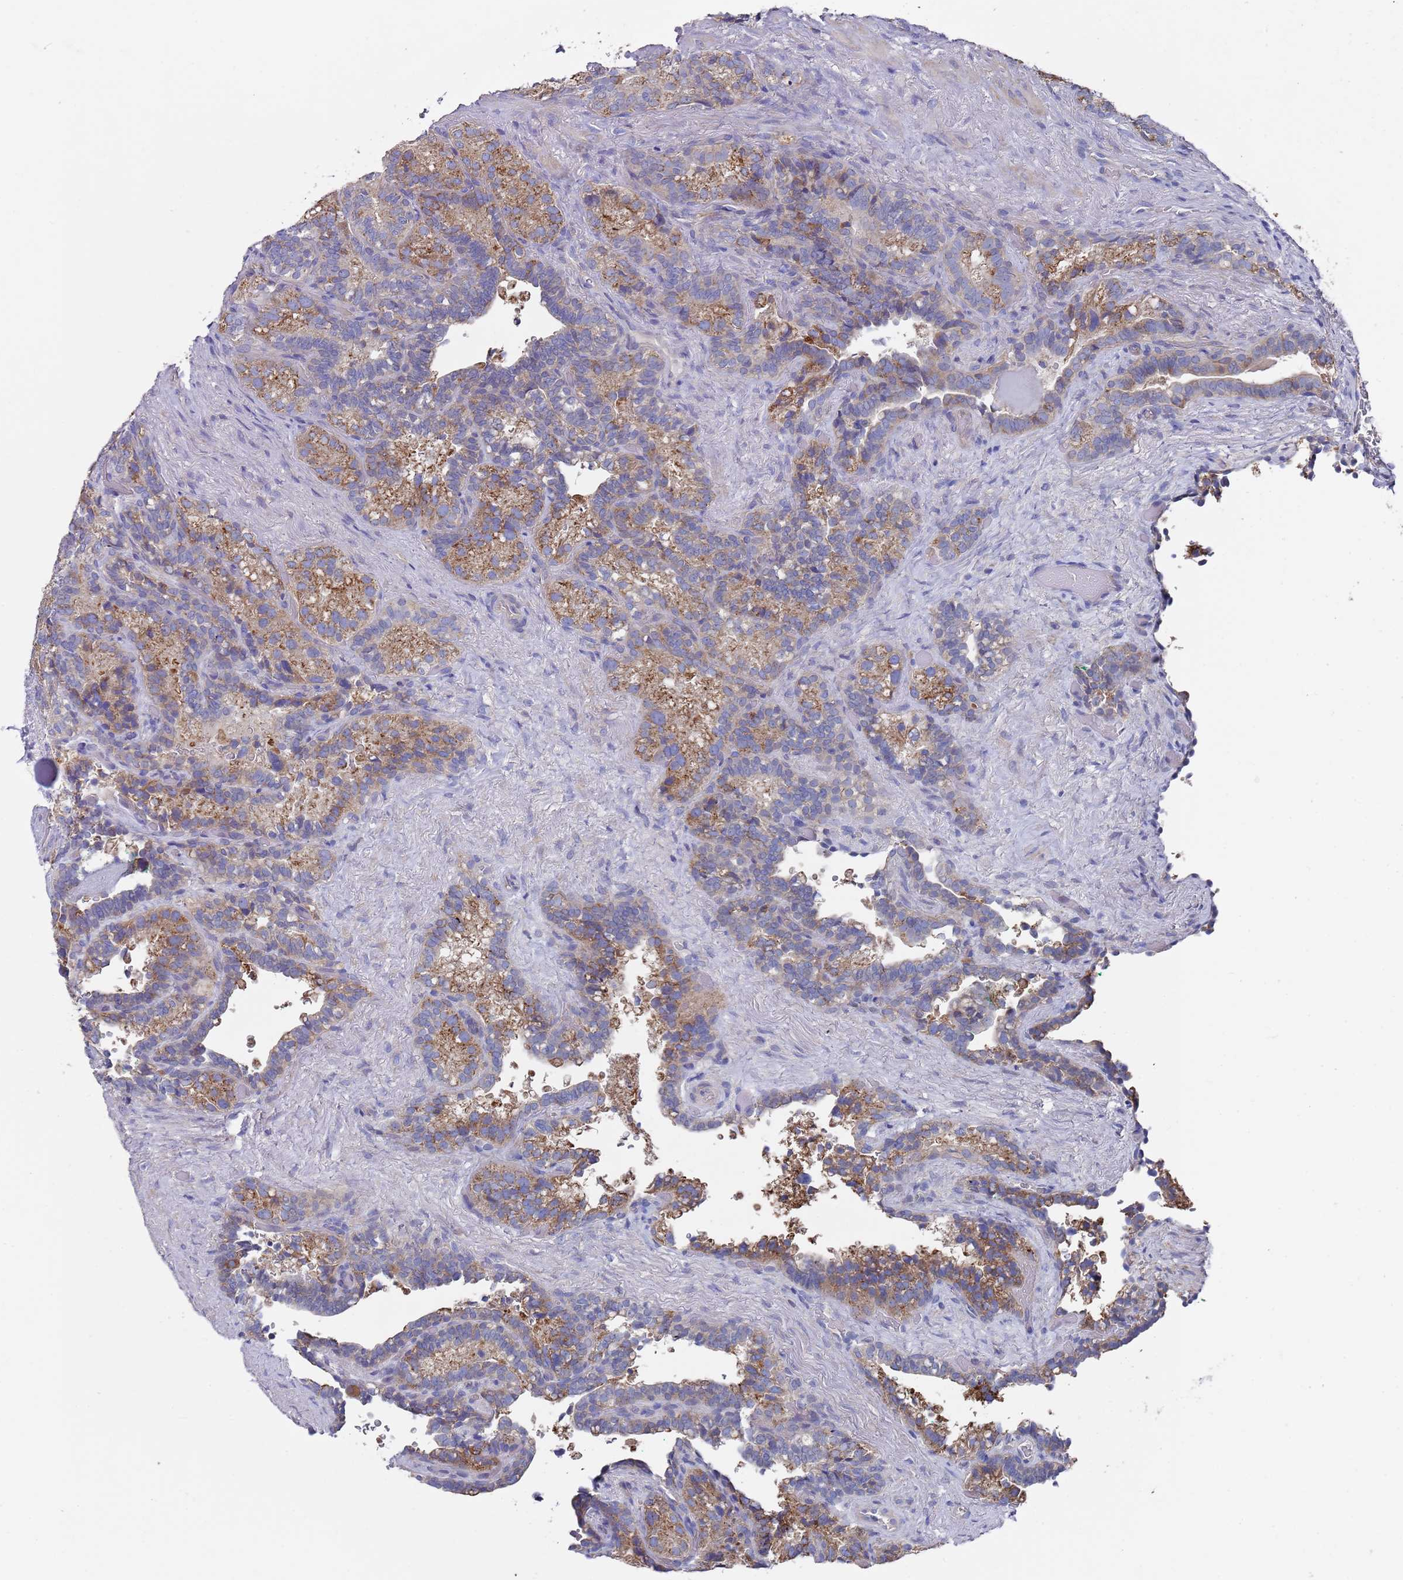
{"staining": {"intensity": "moderate", "quantity": "25%-75%", "location": "cytoplasmic/membranous"}, "tissue": "seminal vesicle", "cell_type": "Glandular cells", "image_type": "normal", "snomed": [{"axis": "morphology", "description": "Normal tissue, NOS"}, {"axis": "topography", "description": "Seminal veicle"}], "caption": "Normal seminal vesicle demonstrates moderate cytoplasmic/membranous expression in about 25%-75% of glandular cells.", "gene": "SCAPER", "patient": {"sex": "male", "age": 62}}